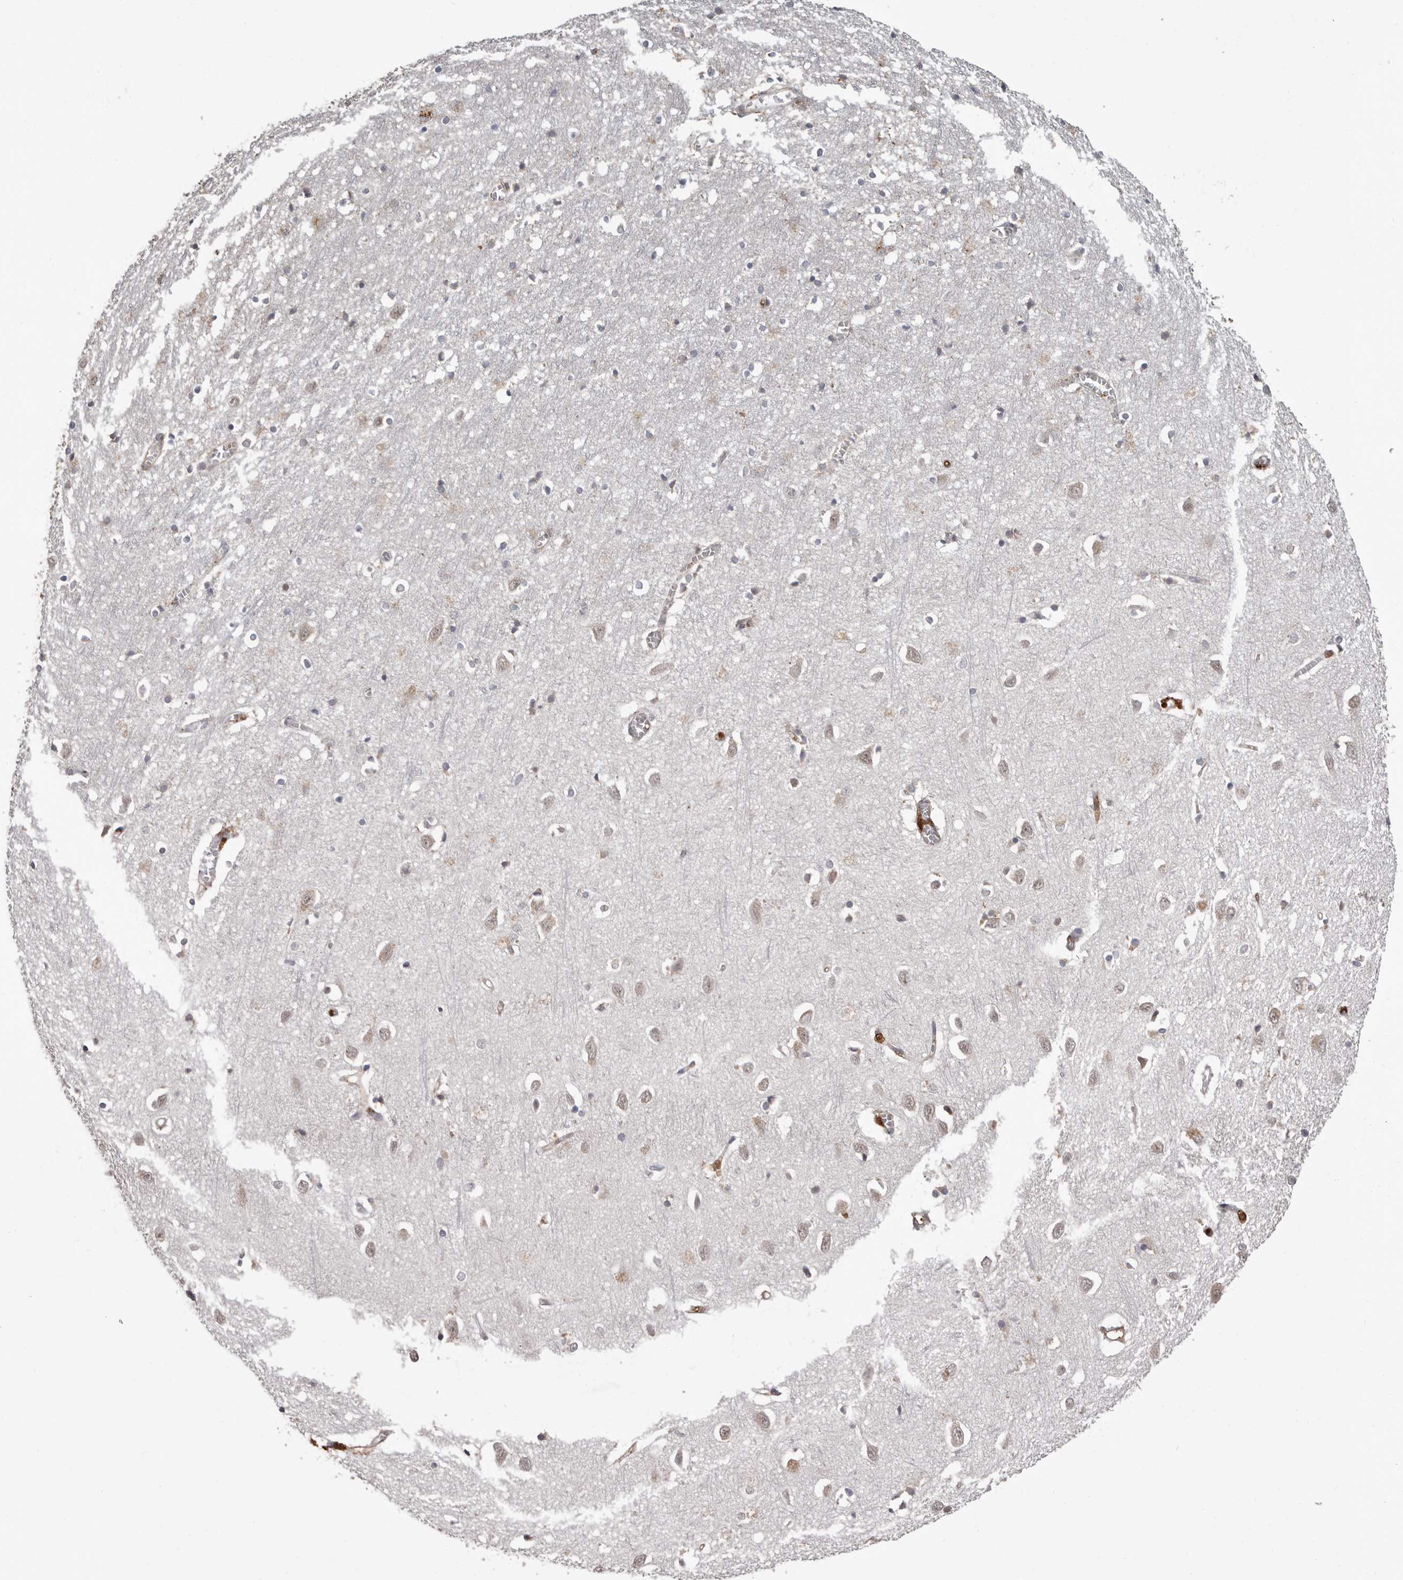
{"staining": {"intensity": "moderate", "quantity": "<25%", "location": "cytoplasmic/membranous"}, "tissue": "cerebral cortex", "cell_type": "Endothelial cells", "image_type": "normal", "snomed": [{"axis": "morphology", "description": "Normal tissue, NOS"}, {"axis": "topography", "description": "Cerebral cortex"}], "caption": "Benign cerebral cortex displays moderate cytoplasmic/membranous expression in approximately <25% of endothelial cells.", "gene": "PRR12", "patient": {"sex": "female", "age": 64}}